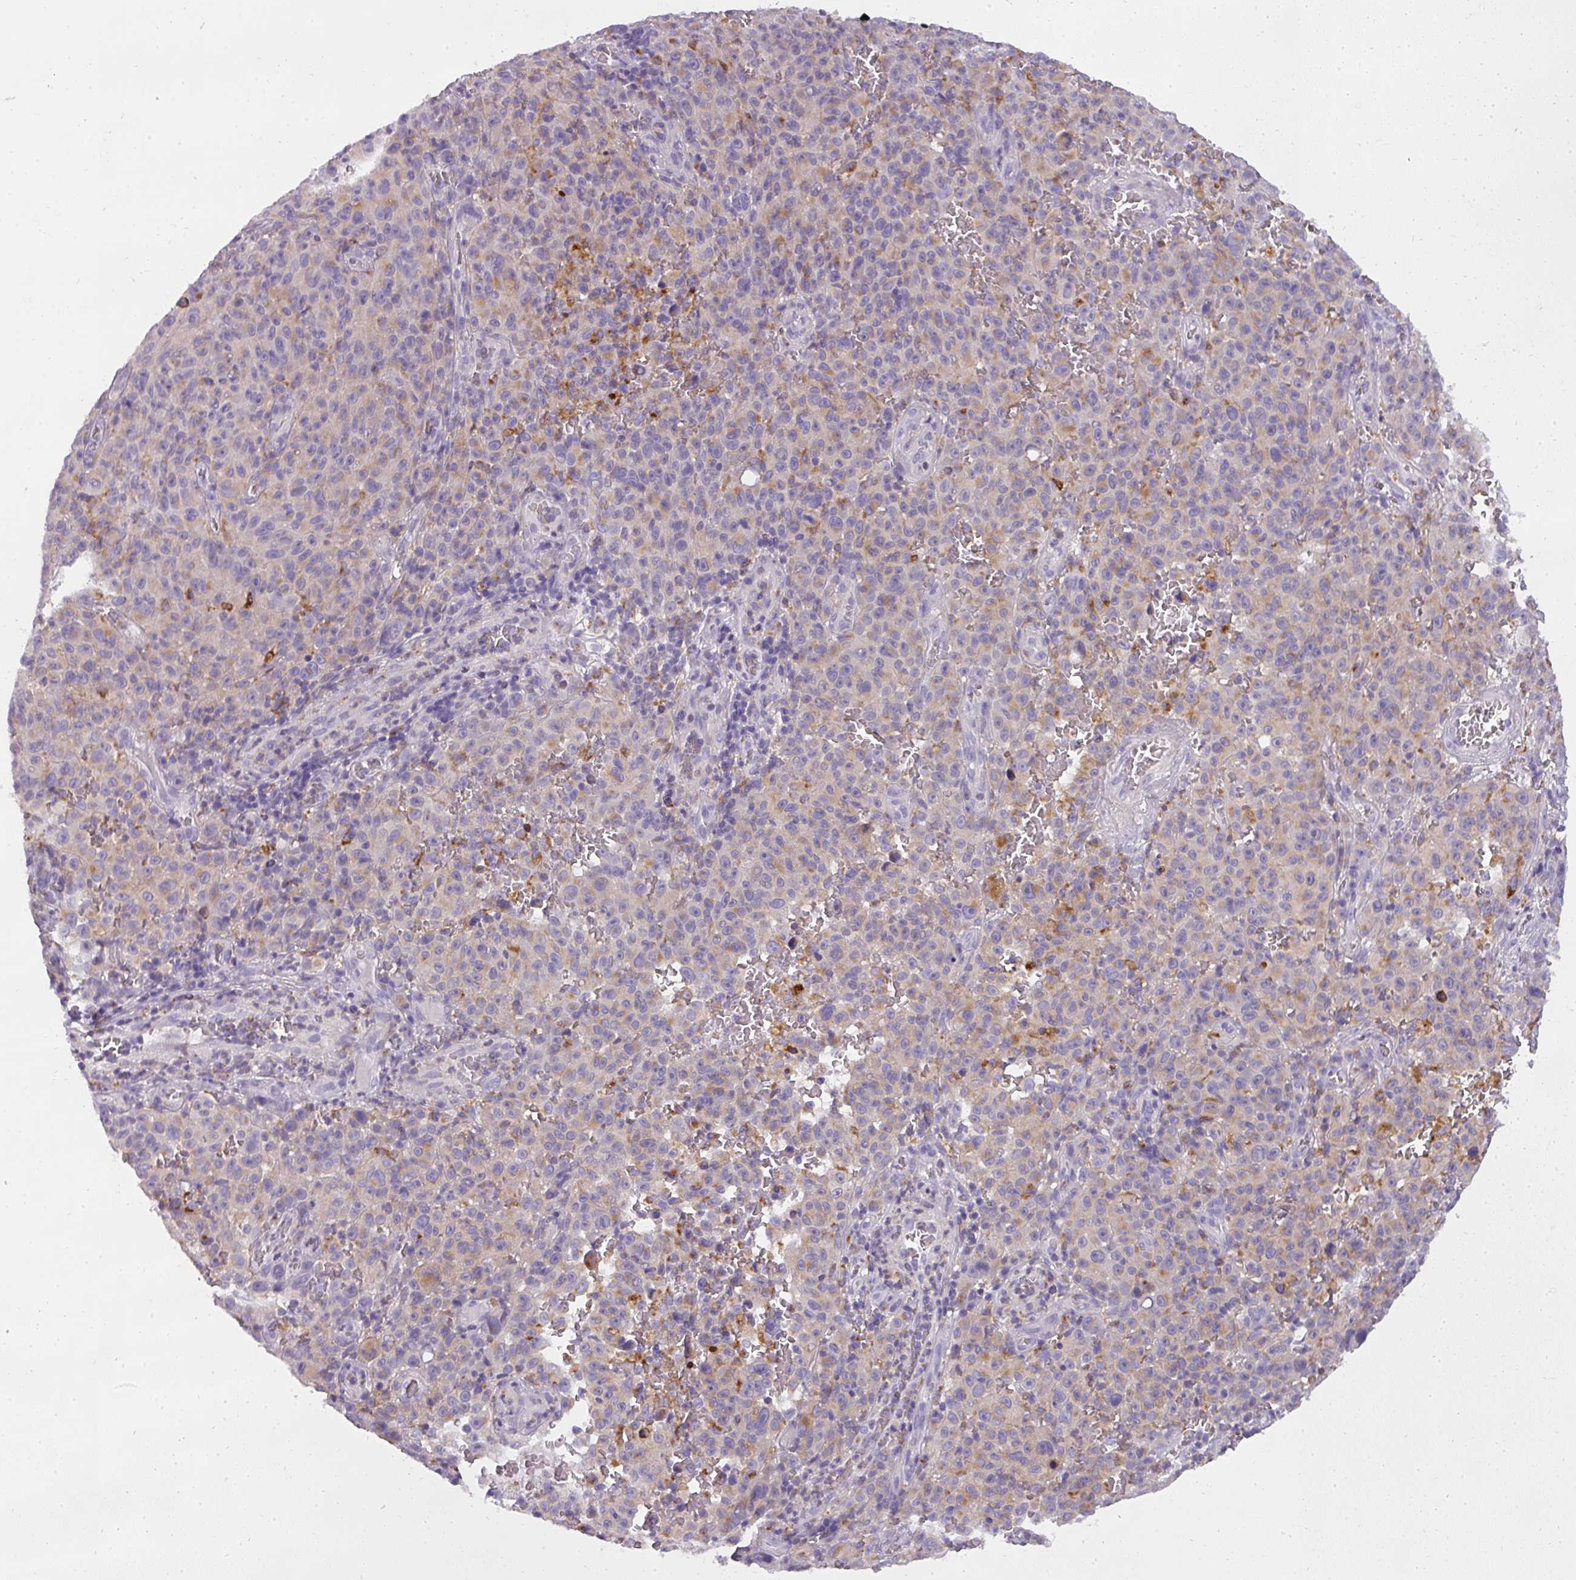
{"staining": {"intensity": "weak", "quantity": "<25%", "location": "cytoplasmic/membranous"}, "tissue": "melanoma", "cell_type": "Tumor cells", "image_type": "cancer", "snomed": [{"axis": "morphology", "description": "Malignant melanoma, NOS"}, {"axis": "topography", "description": "Skin"}], "caption": "Immunohistochemistry (IHC) image of neoplastic tissue: human malignant melanoma stained with DAB (3,3'-diaminobenzidine) demonstrates no significant protein staining in tumor cells.", "gene": "ATP6V1D", "patient": {"sex": "female", "age": 82}}